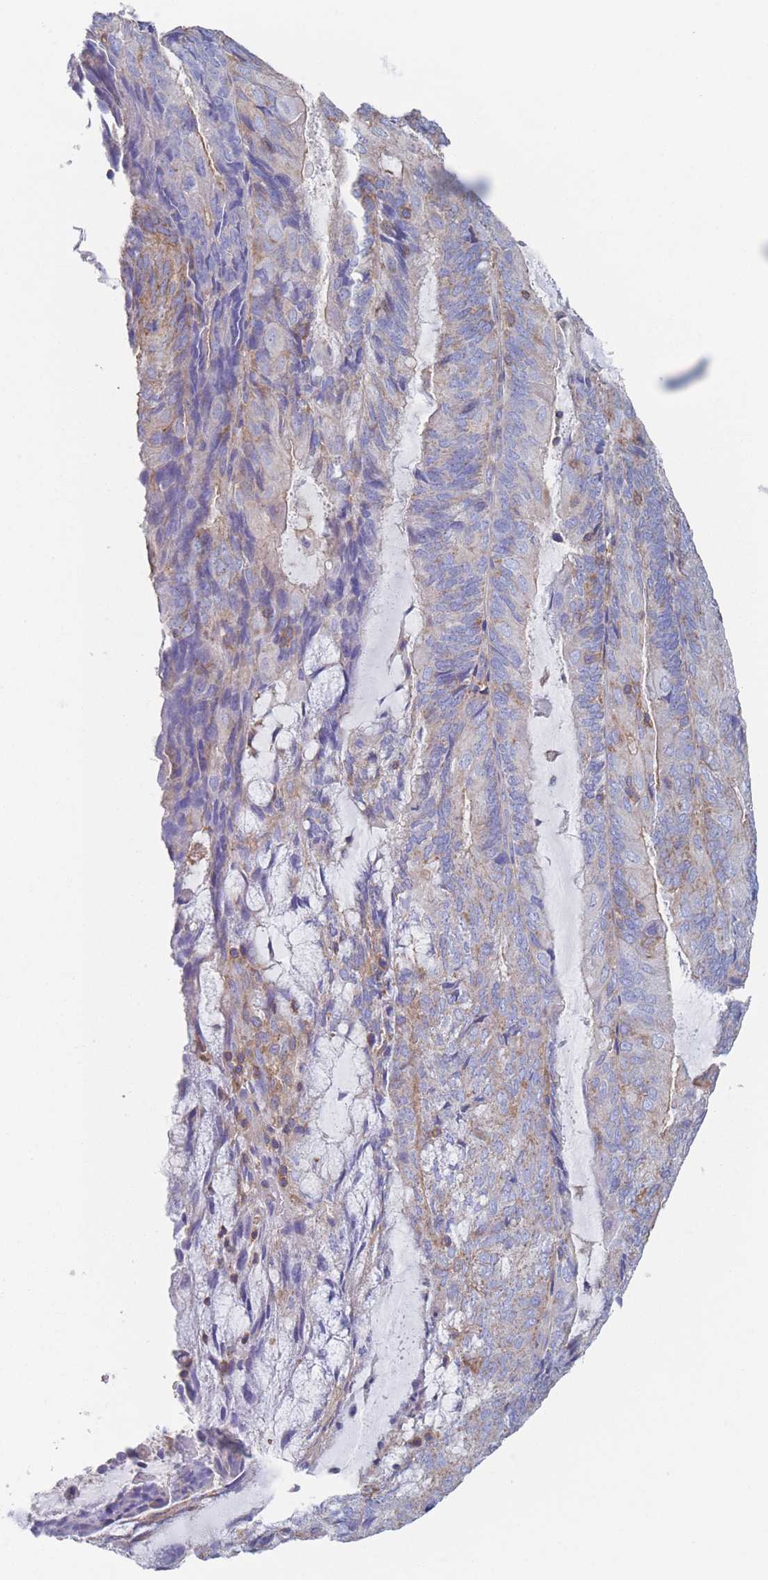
{"staining": {"intensity": "weak", "quantity": "<25%", "location": "cytoplasmic/membranous"}, "tissue": "endometrial cancer", "cell_type": "Tumor cells", "image_type": "cancer", "snomed": [{"axis": "morphology", "description": "Adenocarcinoma, NOS"}, {"axis": "topography", "description": "Endometrium"}], "caption": "There is no significant positivity in tumor cells of endometrial cancer.", "gene": "ADH1A", "patient": {"sex": "female", "age": 81}}